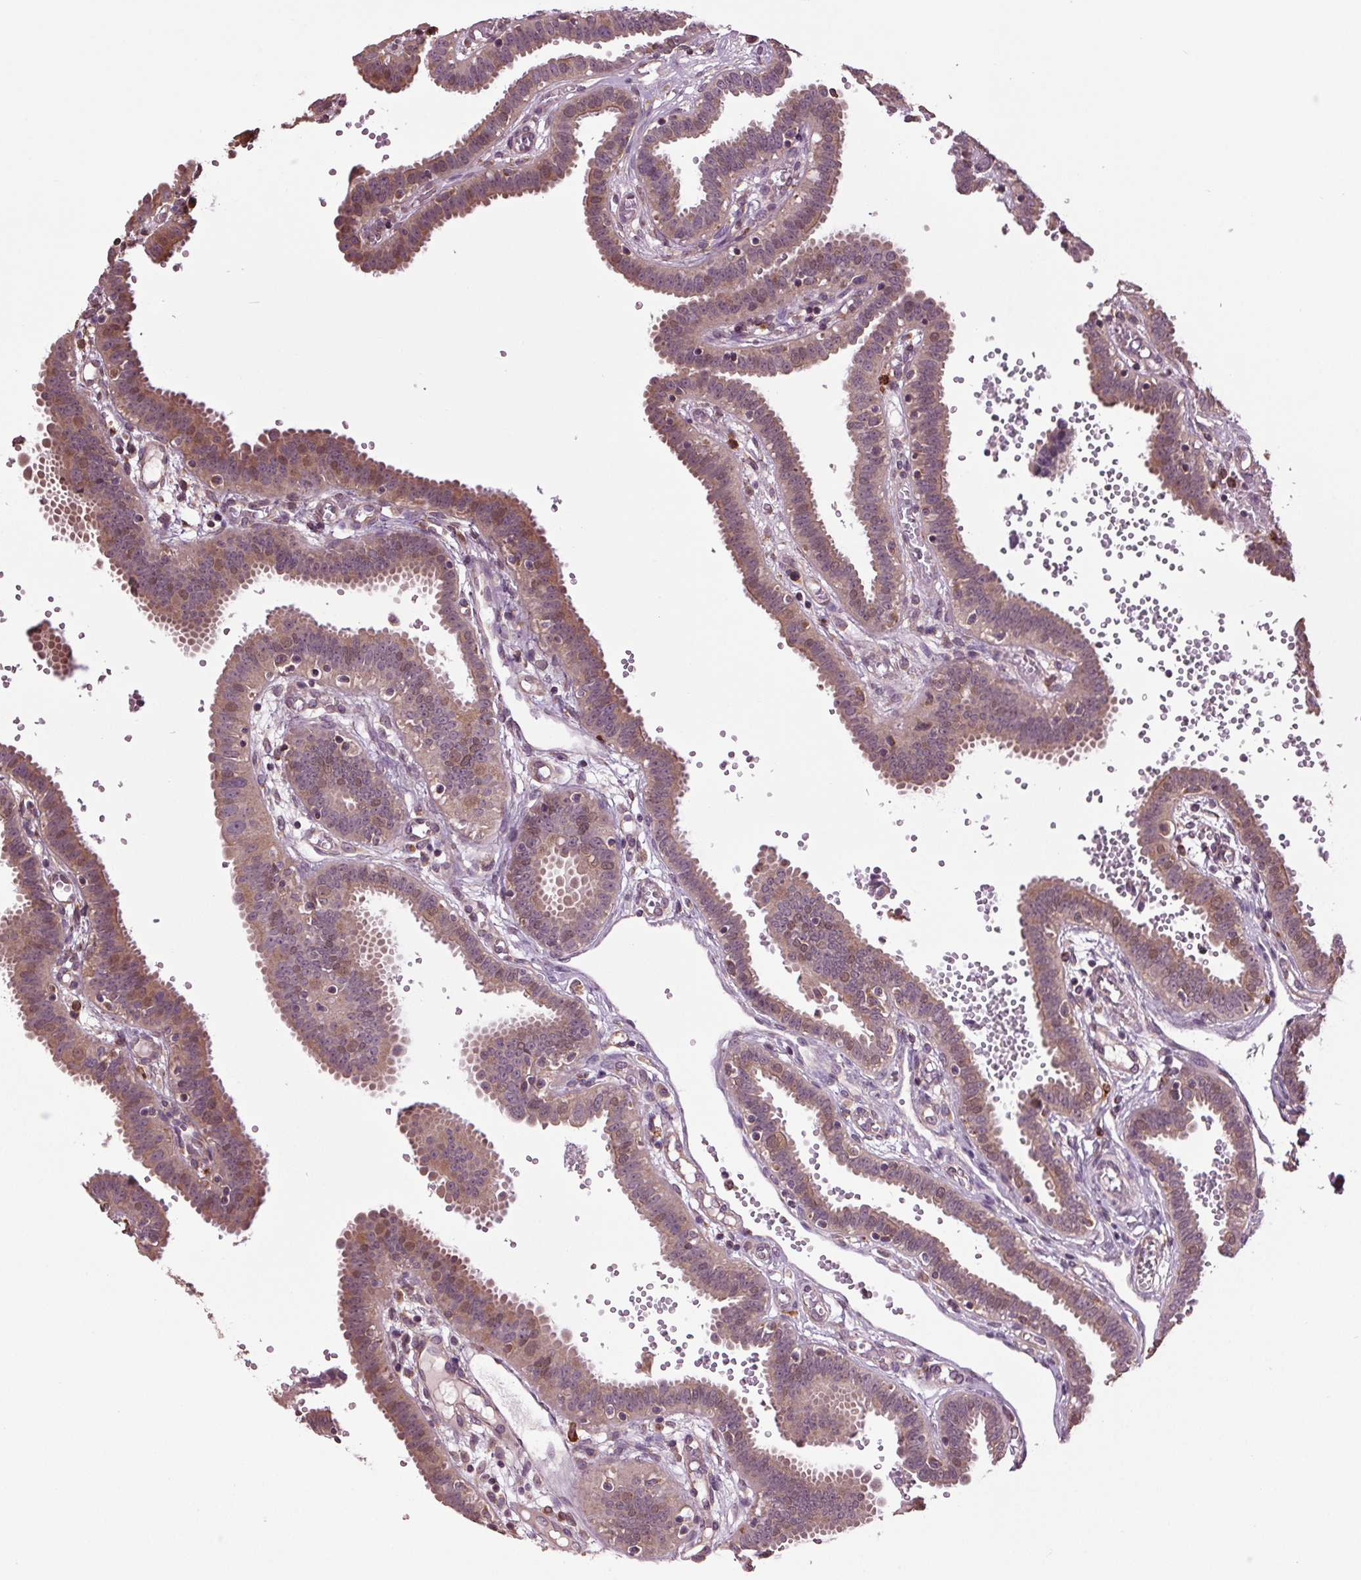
{"staining": {"intensity": "moderate", "quantity": ">75%", "location": "cytoplasmic/membranous"}, "tissue": "fallopian tube", "cell_type": "Glandular cells", "image_type": "normal", "snomed": [{"axis": "morphology", "description": "Normal tissue, NOS"}, {"axis": "topography", "description": "Fallopian tube"}], "caption": "Immunohistochemistry (IHC) photomicrograph of benign fallopian tube: fallopian tube stained using IHC exhibits medium levels of moderate protein expression localized specifically in the cytoplasmic/membranous of glandular cells, appearing as a cytoplasmic/membranous brown color.", "gene": "RNPEP", "patient": {"sex": "female", "age": 37}}